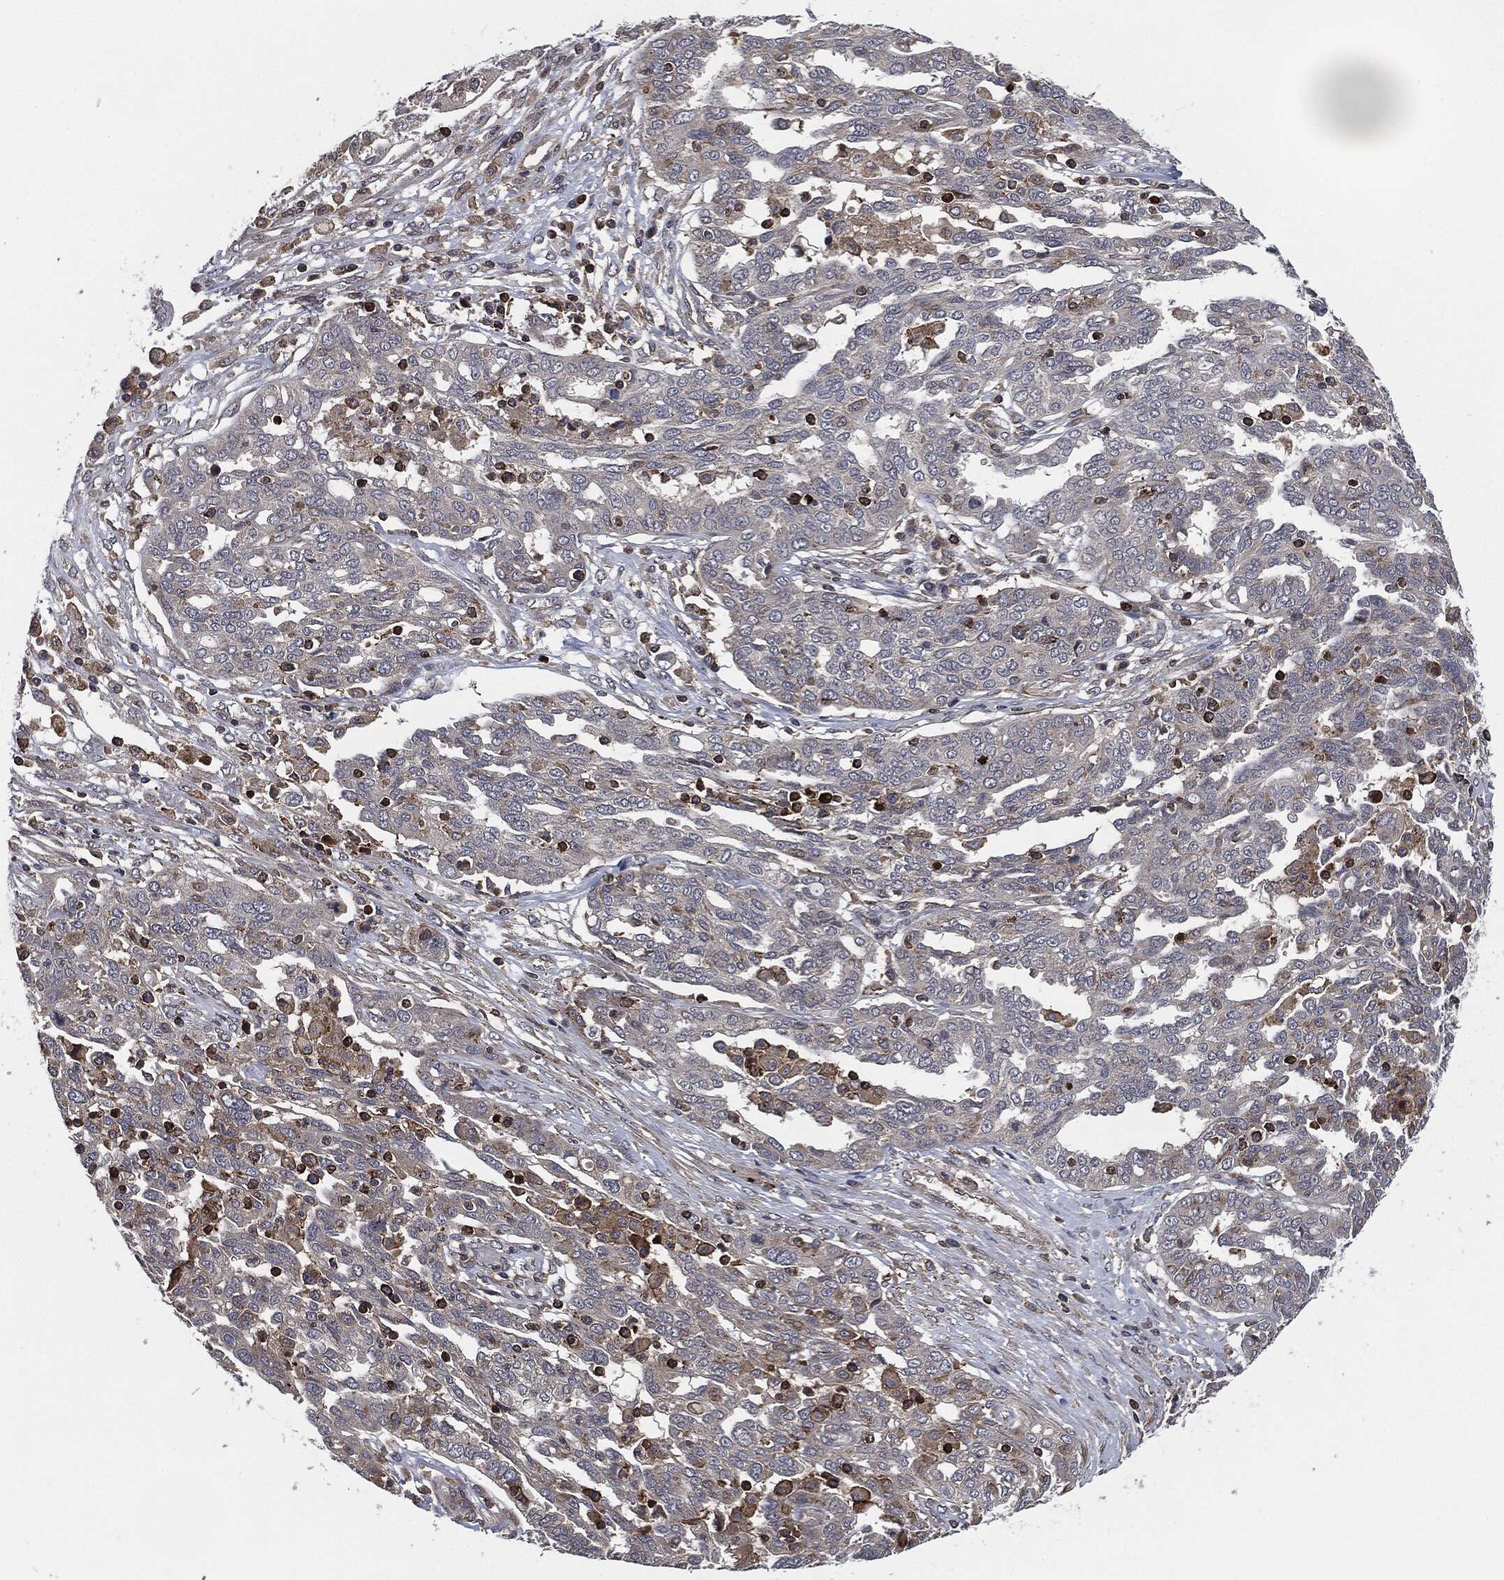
{"staining": {"intensity": "weak", "quantity": "<25%", "location": "cytoplasmic/membranous"}, "tissue": "ovarian cancer", "cell_type": "Tumor cells", "image_type": "cancer", "snomed": [{"axis": "morphology", "description": "Cystadenocarcinoma, serous, NOS"}, {"axis": "topography", "description": "Ovary"}], "caption": "Immunohistochemistry (IHC) of ovarian cancer (serous cystadenocarcinoma) displays no staining in tumor cells. Nuclei are stained in blue.", "gene": "UBR1", "patient": {"sex": "female", "age": 67}}